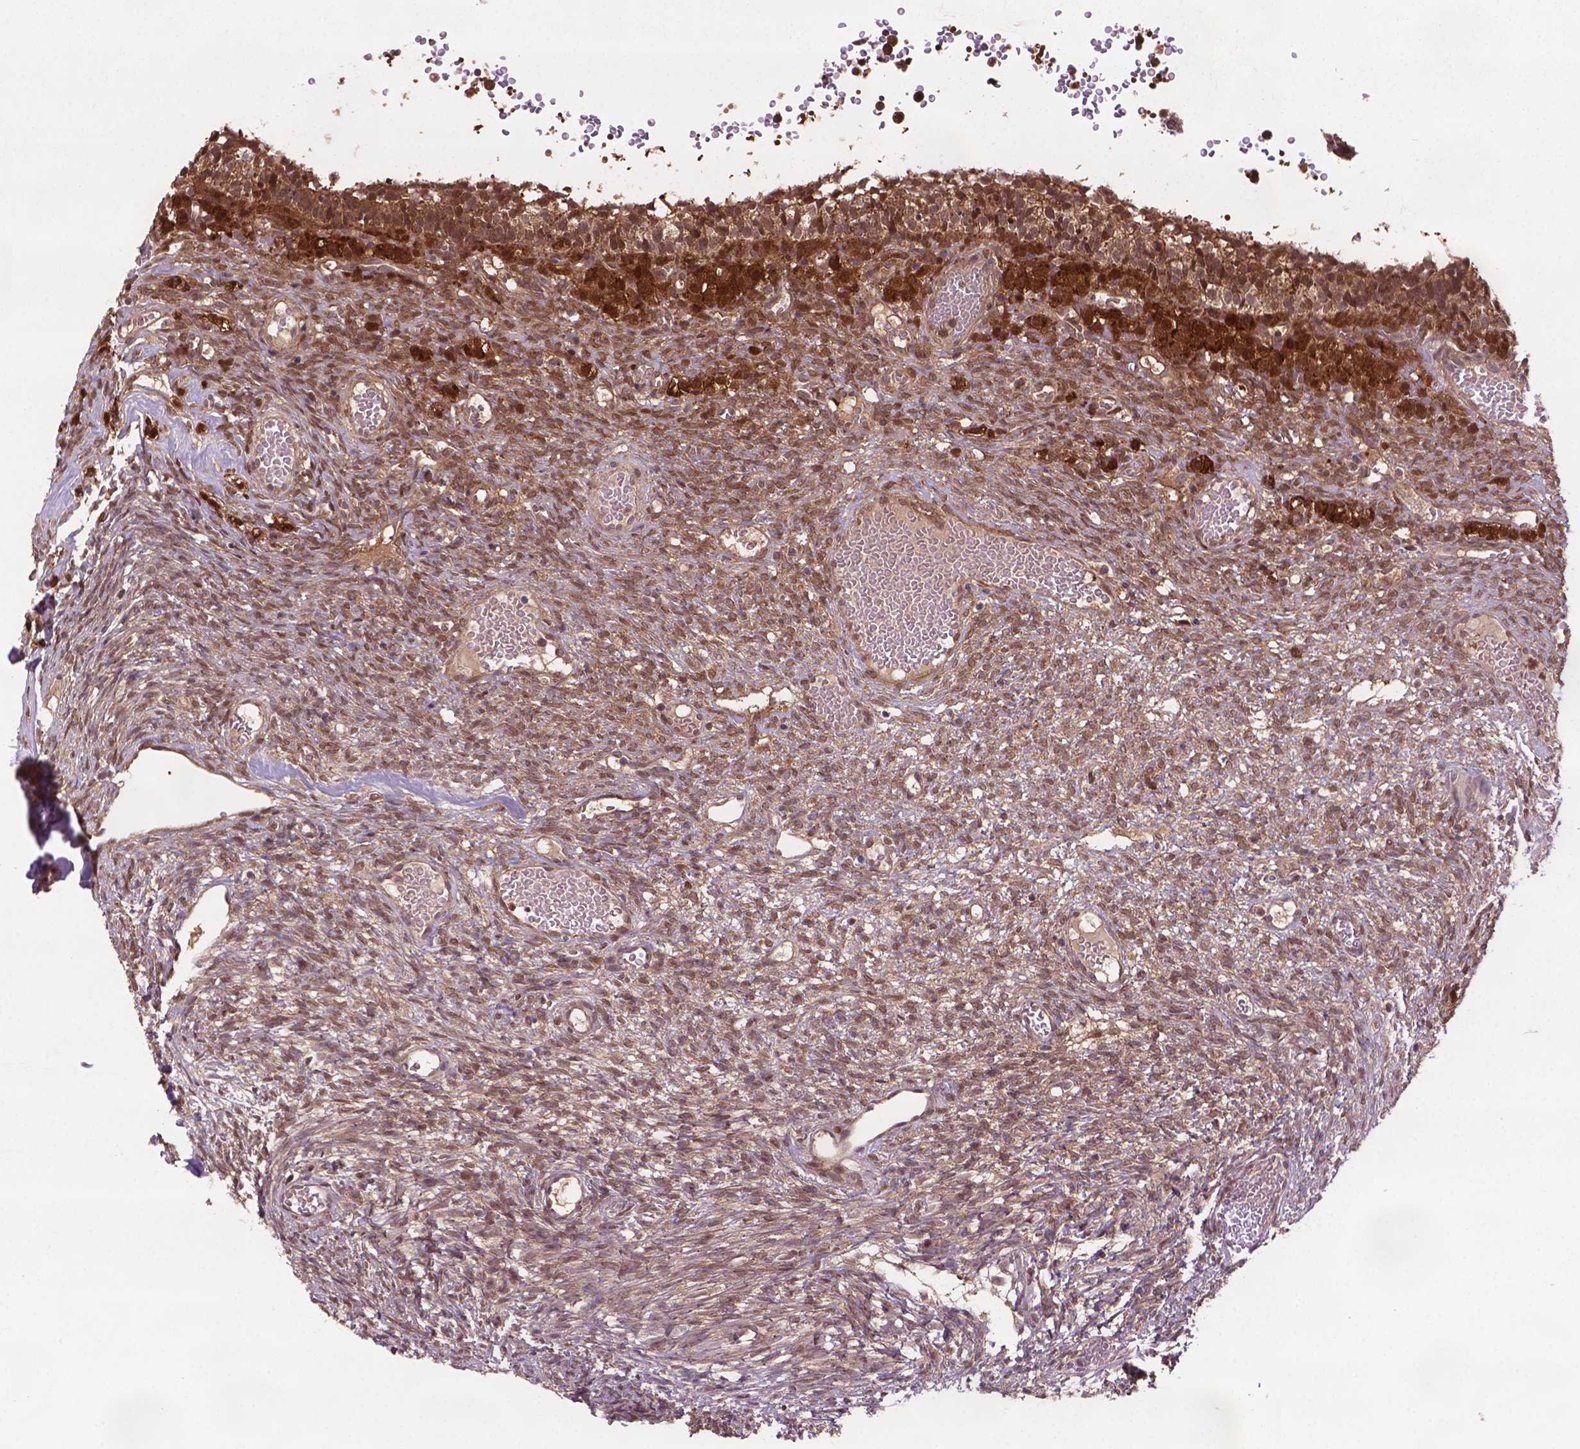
{"staining": {"intensity": "moderate", "quantity": ">75%", "location": "cytoplasmic/membranous,nuclear"}, "tissue": "ovary", "cell_type": "Follicle cells", "image_type": "normal", "snomed": [{"axis": "morphology", "description": "Normal tissue, NOS"}, {"axis": "topography", "description": "Ovary"}], "caption": "Brown immunohistochemical staining in normal ovary displays moderate cytoplasmic/membranous,nuclear positivity in approximately >75% of follicle cells. (IHC, brightfield microscopy, high magnification).", "gene": "PLIN3", "patient": {"sex": "female", "age": 34}}